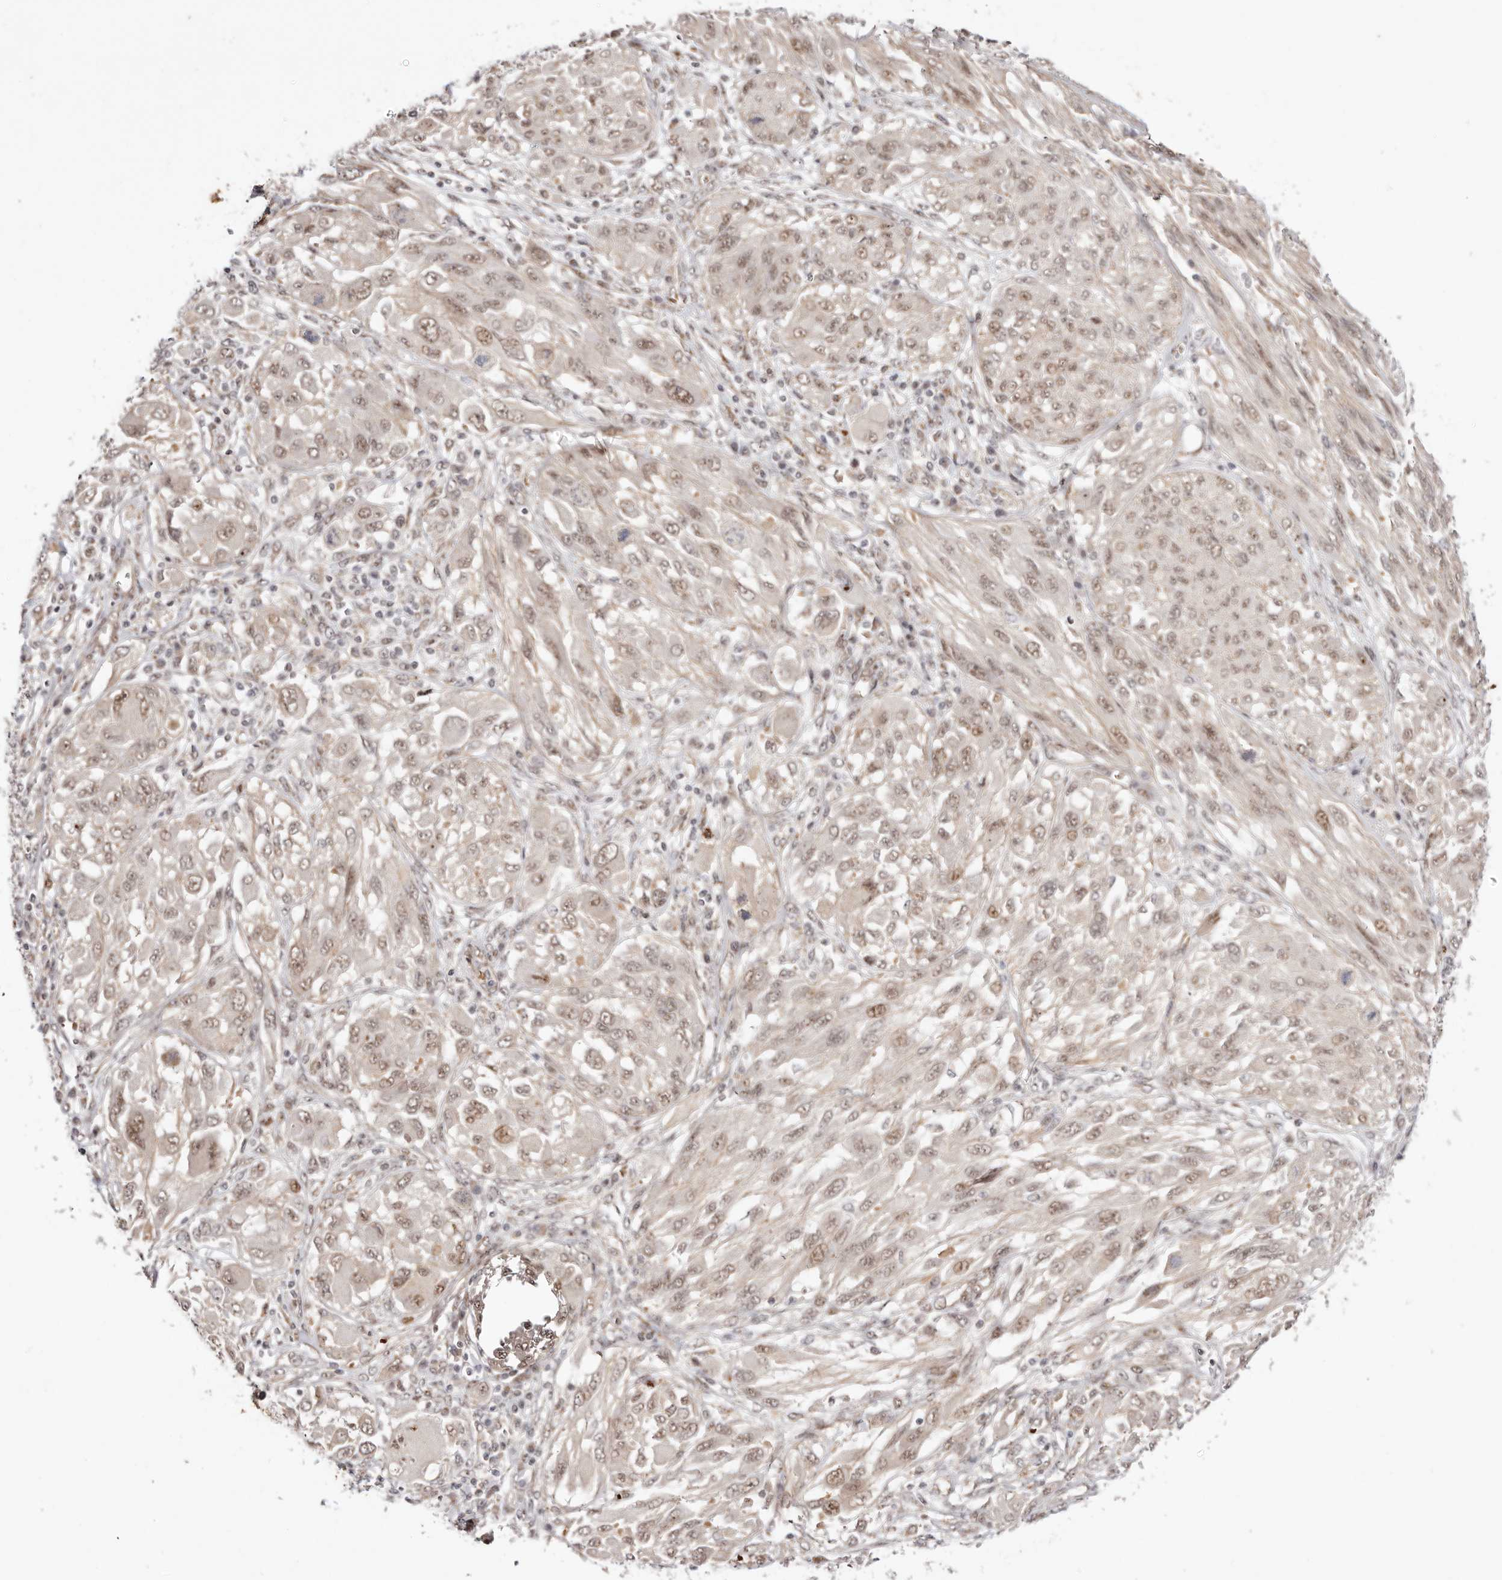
{"staining": {"intensity": "moderate", "quantity": "25%-75%", "location": "nuclear"}, "tissue": "melanoma", "cell_type": "Tumor cells", "image_type": "cancer", "snomed": [{"axis": "morphology", "description": "Malignant melanoma, NOS"}, {"axis": "topography", "description": "Skin"}], "caption": "Protein expression analysis of human malignant melanoma reveals moderate nuclear staining in about 25%-75% of tumor cells.", "gene": "WRN", "patient": {"sex": "female", "age": 91}}